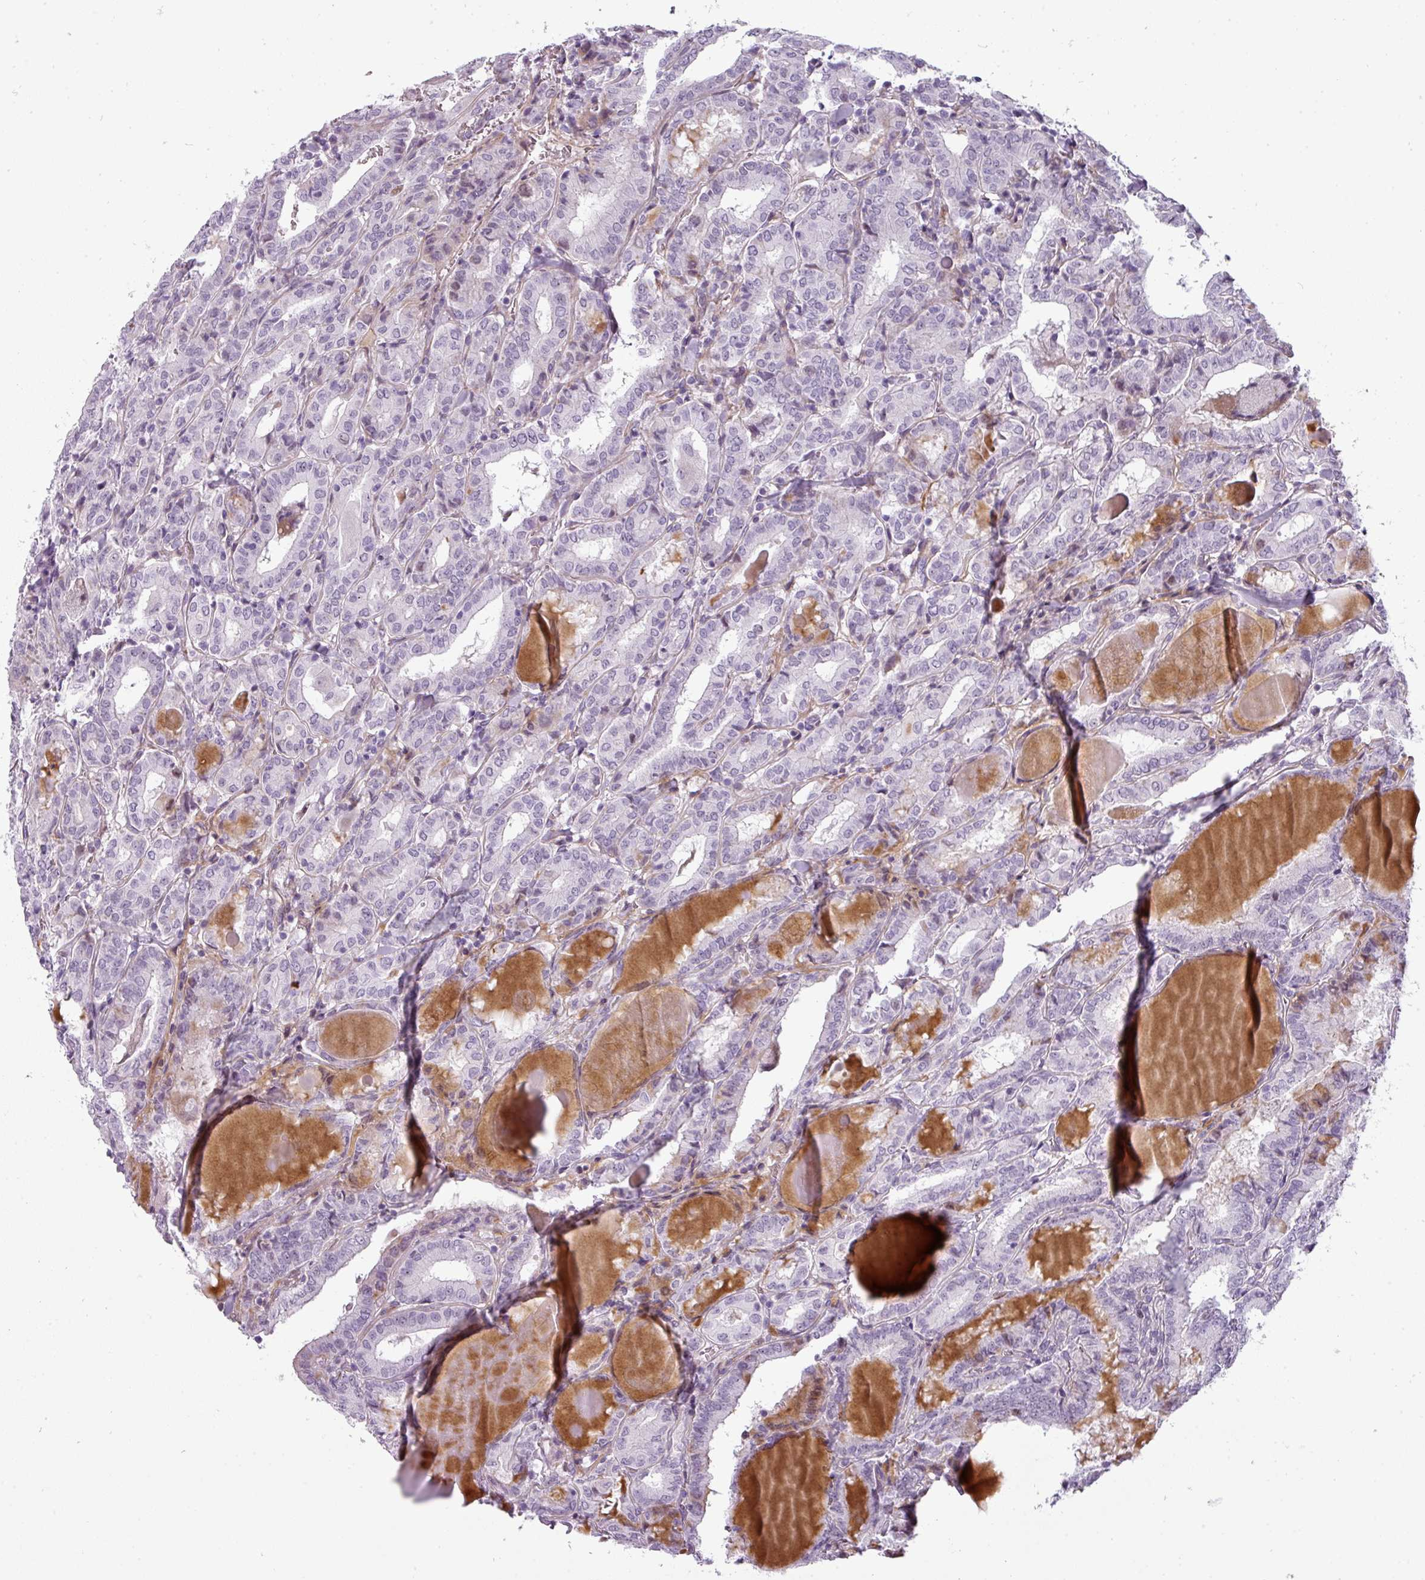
{"staining": {"intensity": "negative", "quantity": "none", "location": "none"}, "tissue": "thyroid cancer", "cell_type": "Tumor cells", "image_type": "cancer", "snomed": [{"axis": "morphology", "description": "Papillary adenocarcinoma, NOS"}, {"axis": "topography", "description": "Thyroid gland"}], "caption": "Tumor cells are negative for brown protein staining in thyroid cancer.", "gene": "CHRDL1", "patient": {"sex": "female", "age": 72}}